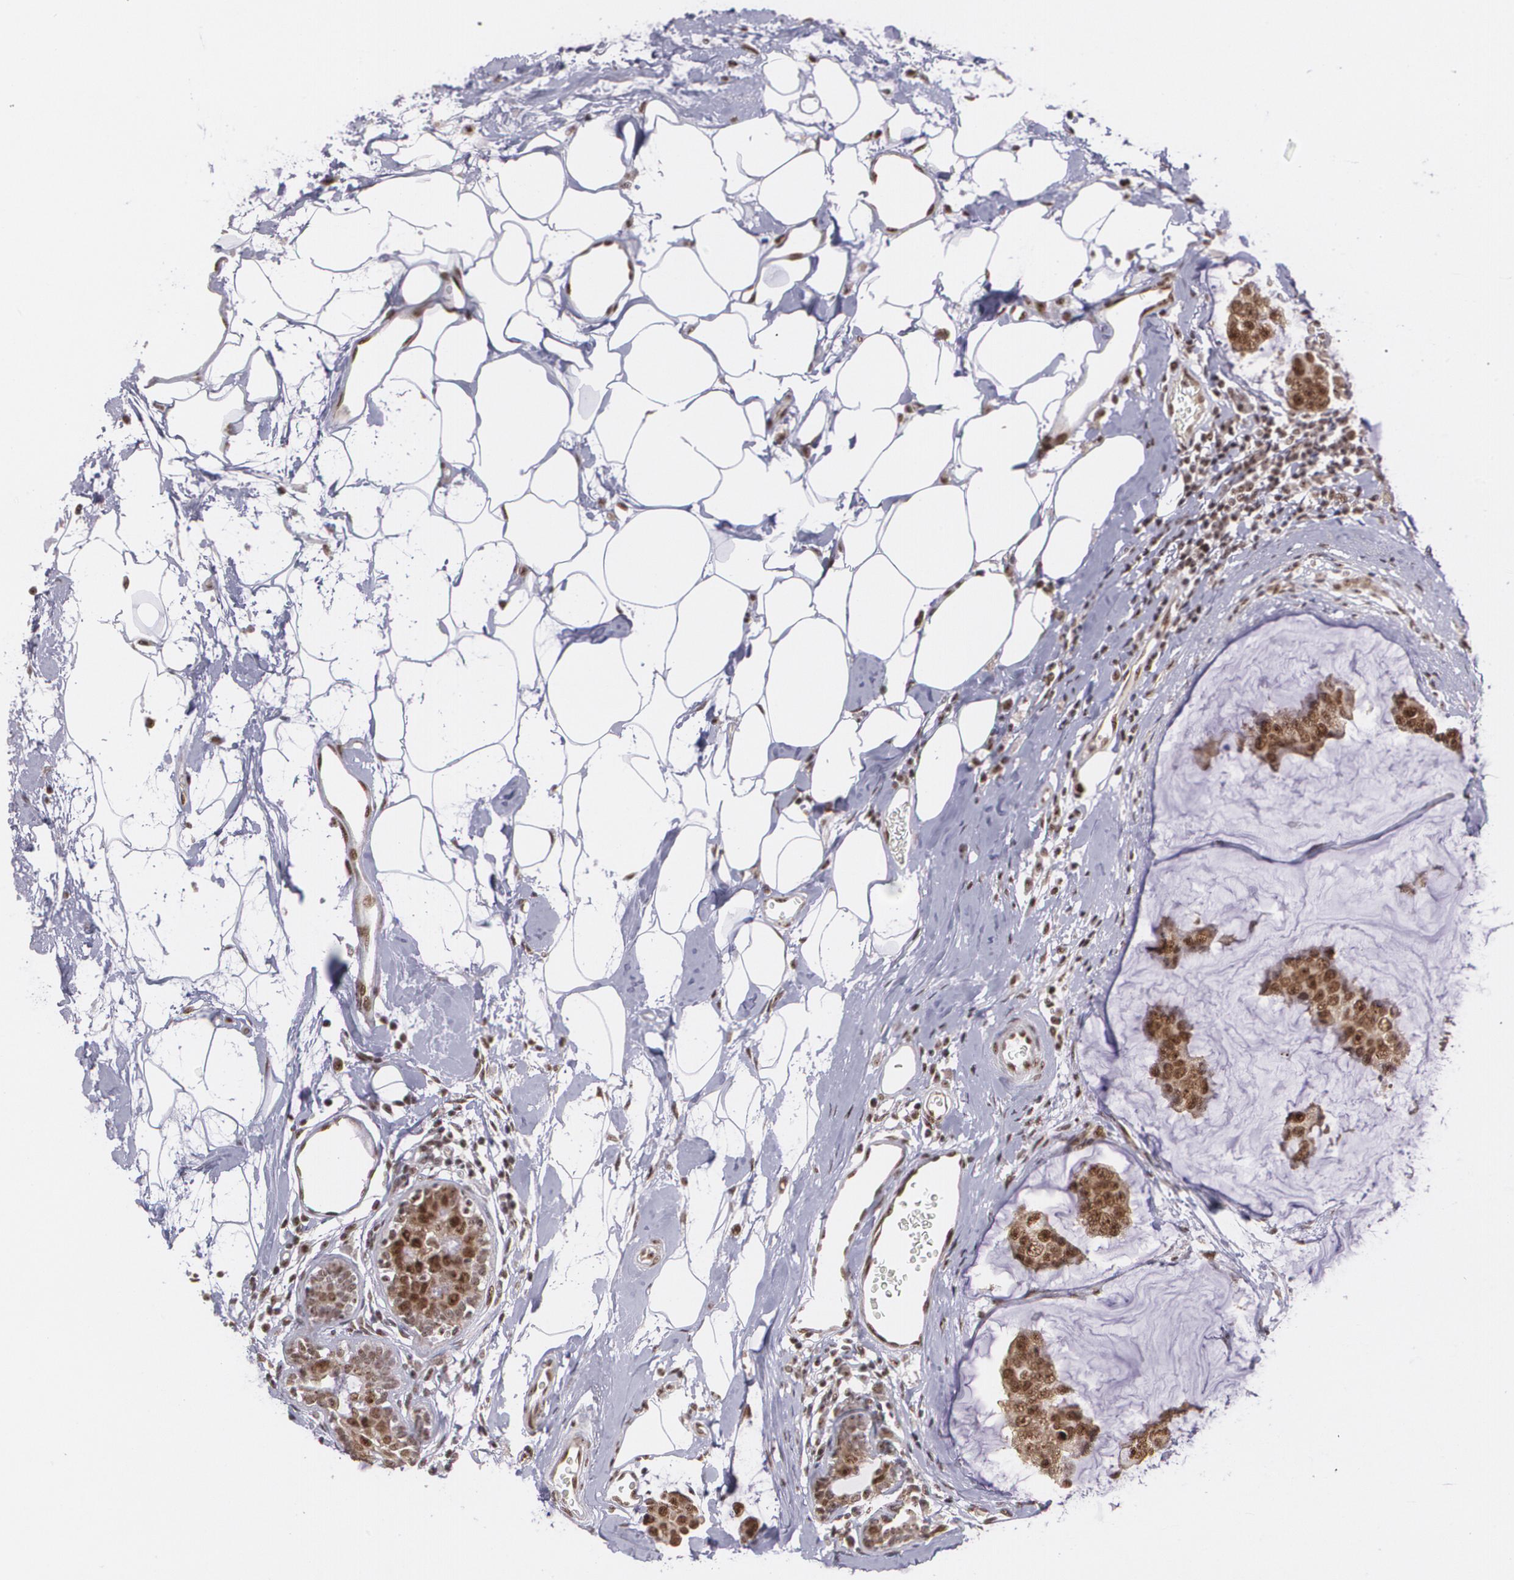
{"staining": {"intensity": "strong", "quantity": ">75%", "location": "cytoplasmic/membranous,nuclear"}, "tissue": "breast cancer", "cell_type": "Tumor cells", "image_type": "cancer", "snomed": [{"axis": "morphology", "description": "Normal tissue, NOS"}, {"axis": "morphology", "description": "Duct carcinoma"}, {"axis": "topography", "description": "Breast"}], "caption": "Strong cytoplasmic/membranous and nuclear protein expression is present in approximately >75% of tumor cells in breast cancer.", "gene": "C6orf15", "patient": {"sex": "female", "age": 50}}